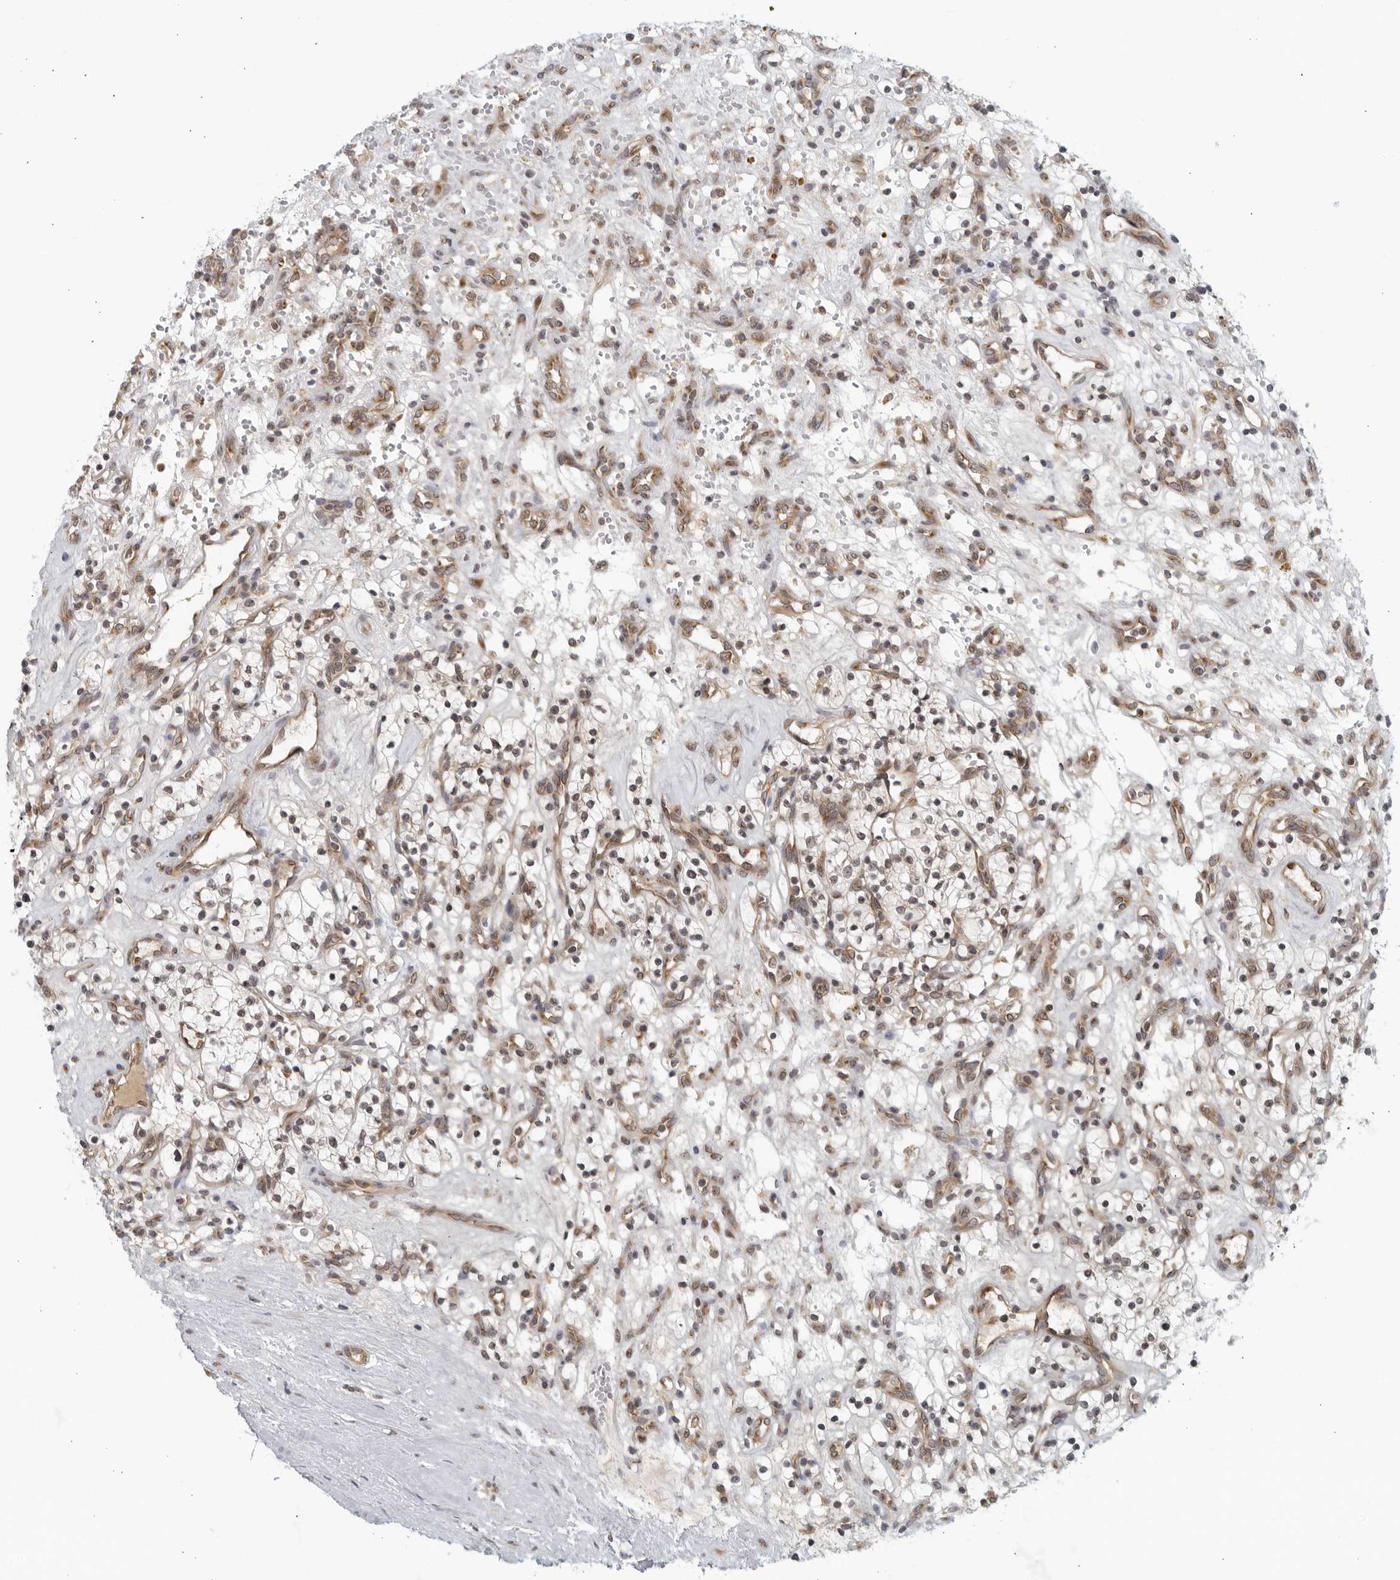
{"staining": {"intensity": "weak", "quantity": "25%-75%", "location": "nuclear"}, "tissue": "renal cancer", "cell_type": "Tumor cells", "image_type": "cancer", "snomed": [{"axis": "morphology", "description": "Adenocarcinoma, NOS"}, {"axis": "topography", "description": "Kidney"}], "caption": "Tumor cells exhibit low levels of weak nuclear staining in approximately 25%-75% of cells in human renal adenocarcinoma. The staining was performed using DAB, with brown indicating positive protein expression. Nuclei are stained blue with hematoxylin.", "gene": "RC3H1", "patient": {"sex": "female", "age": 57}}